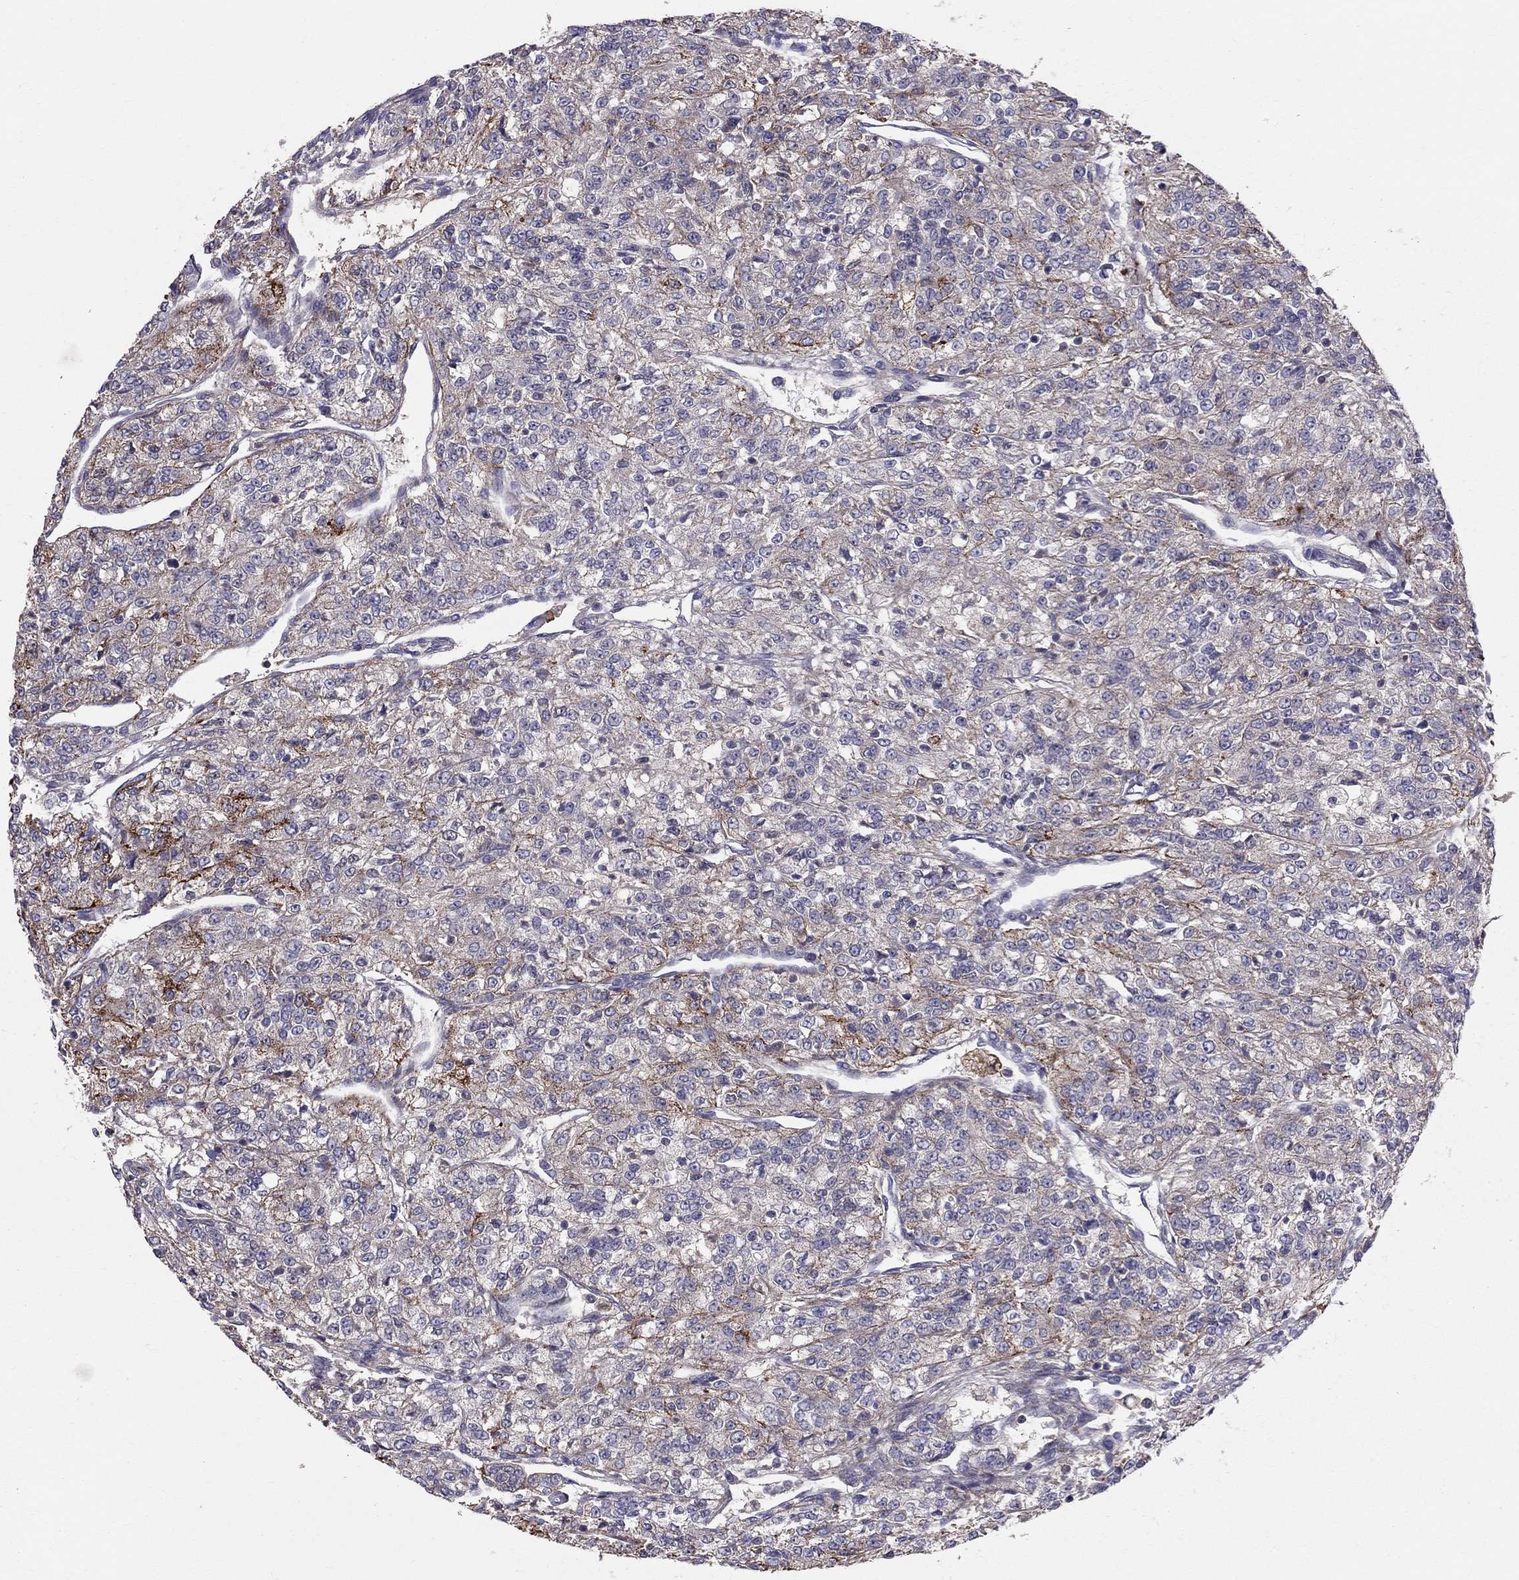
{"staining": {"intensity": "moderate", "quantity": "<25%", "location": "cytoplasmic/membranous"}, "tissue": "renal cancer", "cell_type": "Tumor cells", "image_type": "cancer", "snomed": [{"axis": "morphology", "description": "Adenocarcinoma, NOS"}, {"axis": "topography", "description": "Kidney"}], "caption": "The immunohistochemical stain labels moderate cytoplasmic/membranous positivity in tumor cells of renal cancer (adenocarcinoma) tissue.", "gene": "PIK3CG", "patient": {"sex": "female", "age": 63}}